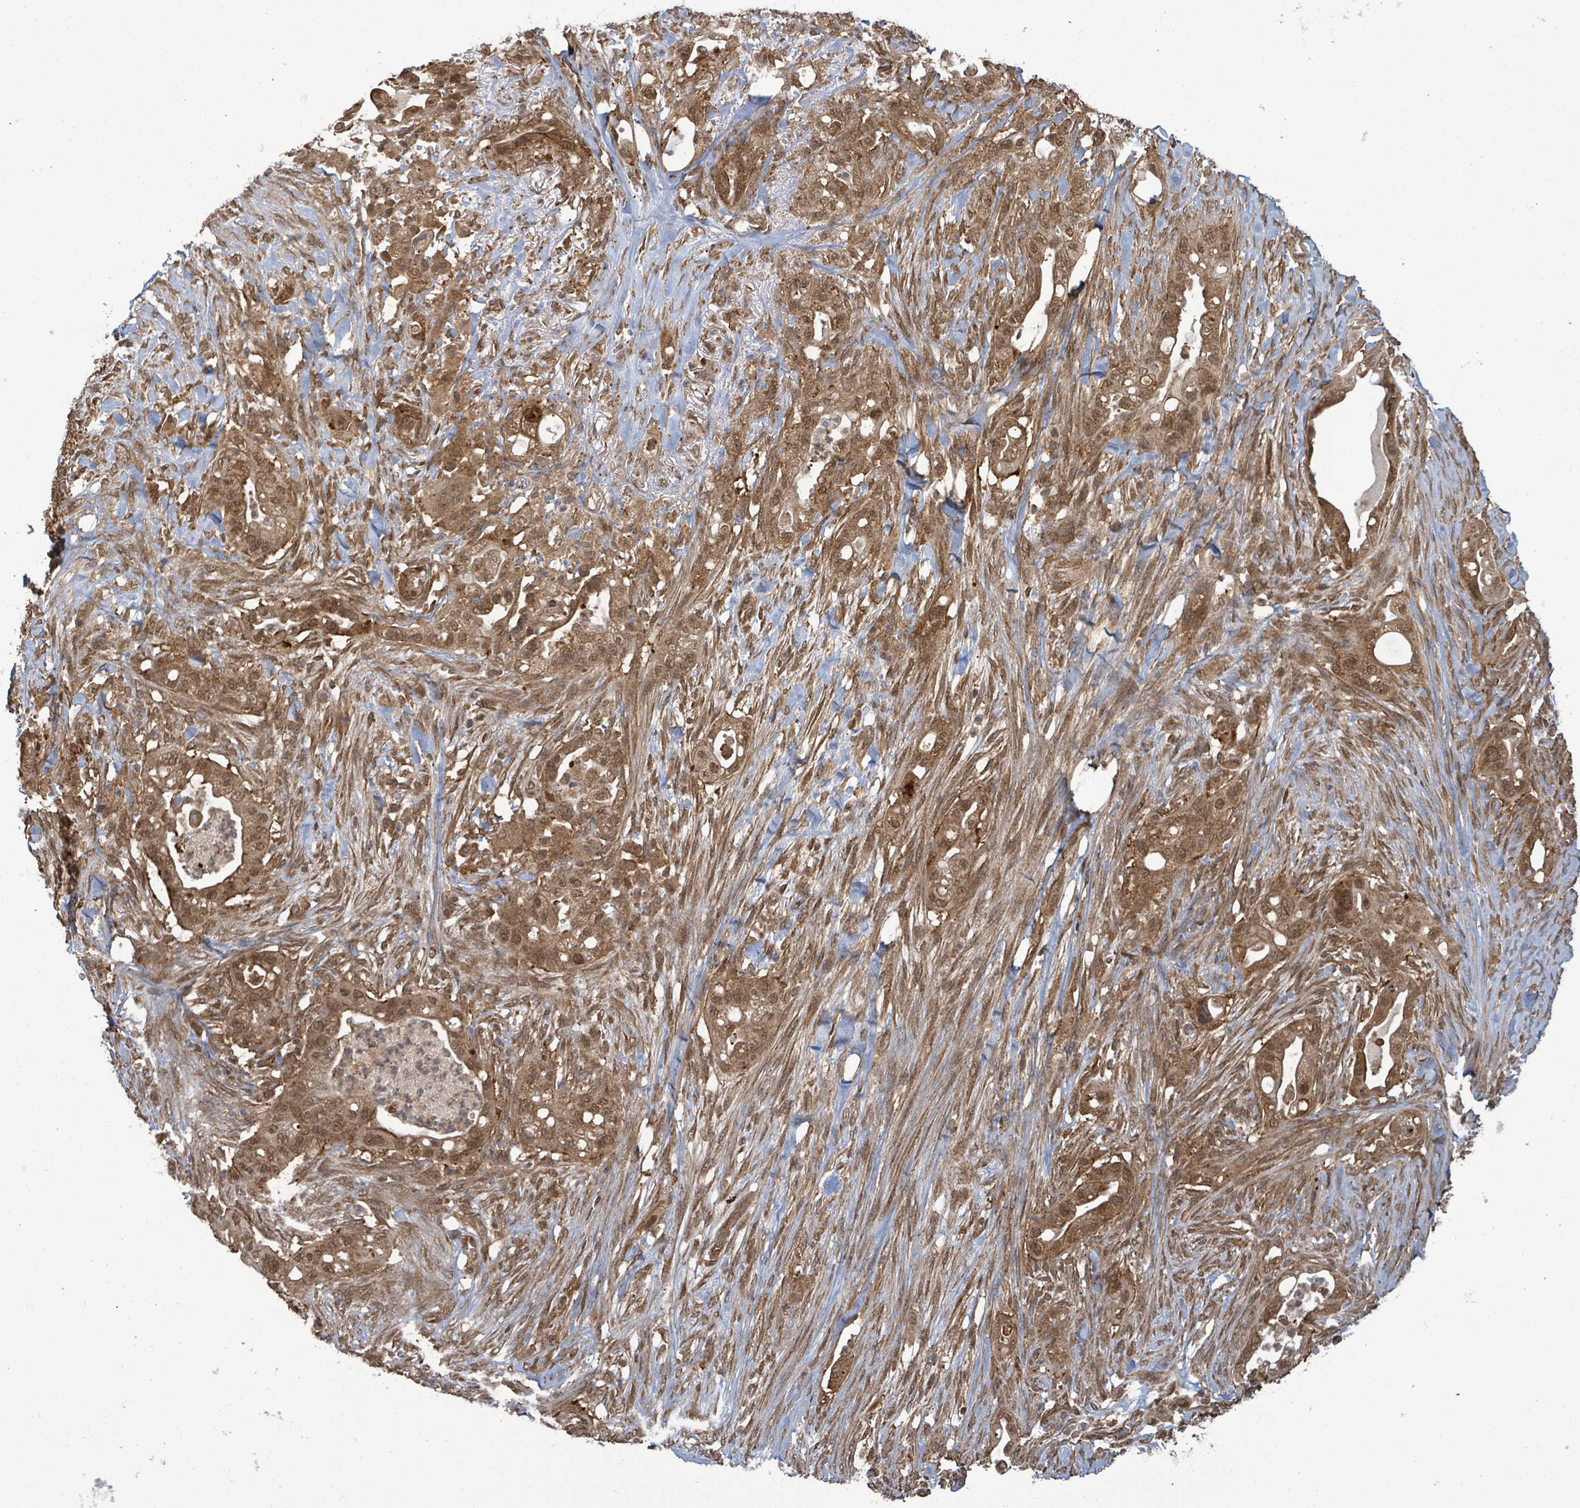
{"staining": {"intensity": "moderate", "quantity": ">75%", "location": "cytoplasmic/membranous,nuclear"}, "tissue": "pancreatic cancer", "cell_type": "Tumor cells", "image_type": "cancer", "snomed": [{"axis": "morphology", "description": "Adenocarcinoma, NOS"}, {"axis": "topography", "description": "Pancreas"}], "caption": "Adenocarcinoma (pancreatic) stained for a protein exhibits moderate cytoplasmic/membranous and nuclear positivity in tumor cells.", "gene": "KLC1", "patient": {"sex": "male", "age": 44}}